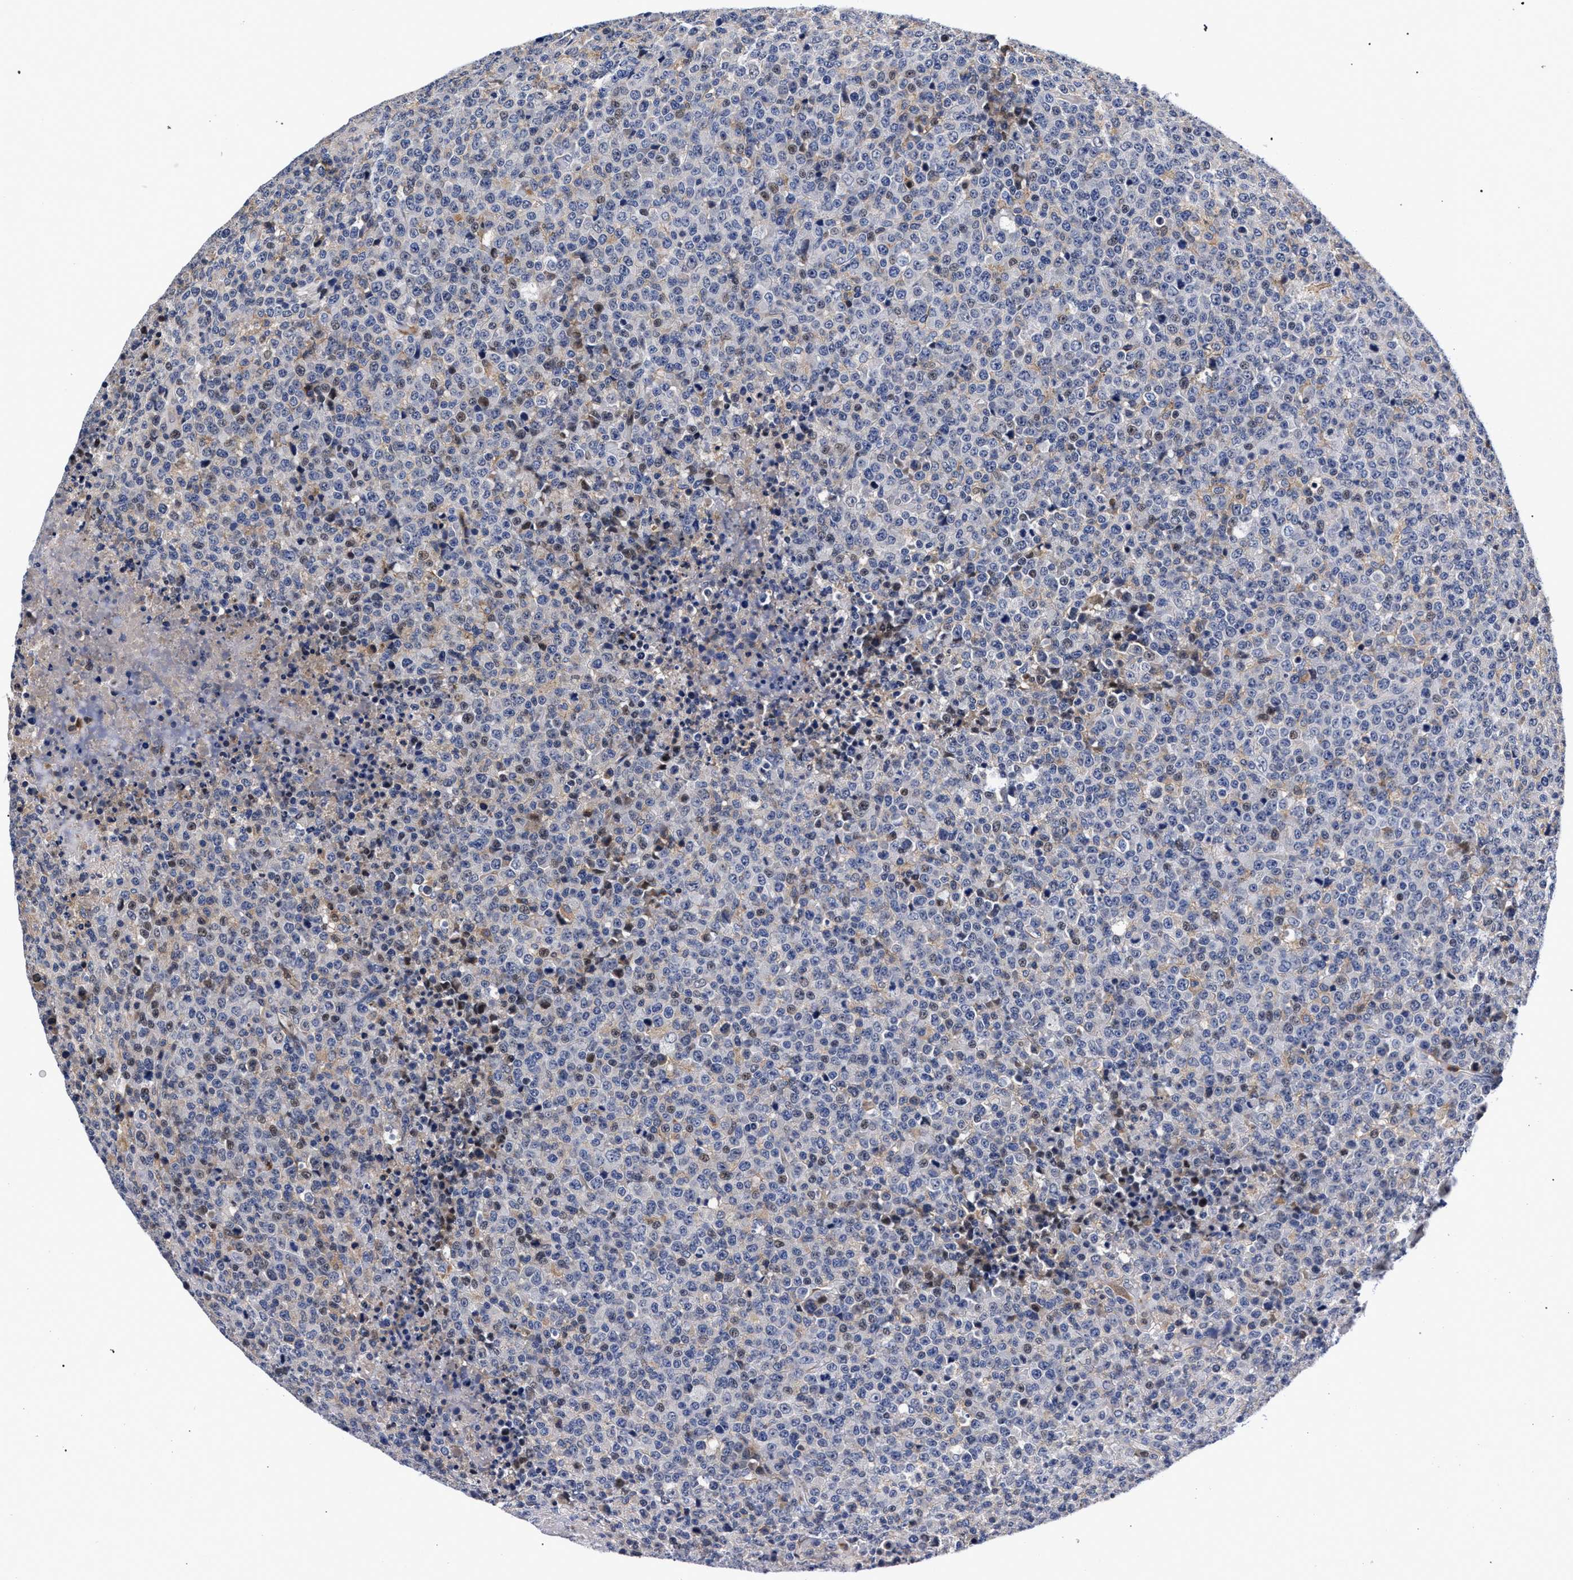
{"staining": {"intensity": "negative", "quantity": "none", "location": "none"}, "tissue": "lymphoma", "cell_type": "Tumor cells", "image_type": "cancer", "snomed": [{"axis": "morphology", "description": "Malignant lymphoma, non-Hodgkin's type, High grade"}, {"axis": "topography", "description": "Lymph node"}], "caption": "Immunohistochemistry photomicrograph of lymphoma stained for a protein (brown), which reveals no positivity in tumor cells. Nuclei are stained in blue.", "gene": "ZNF462", "patient": {"sex": "male", "age": 13}}